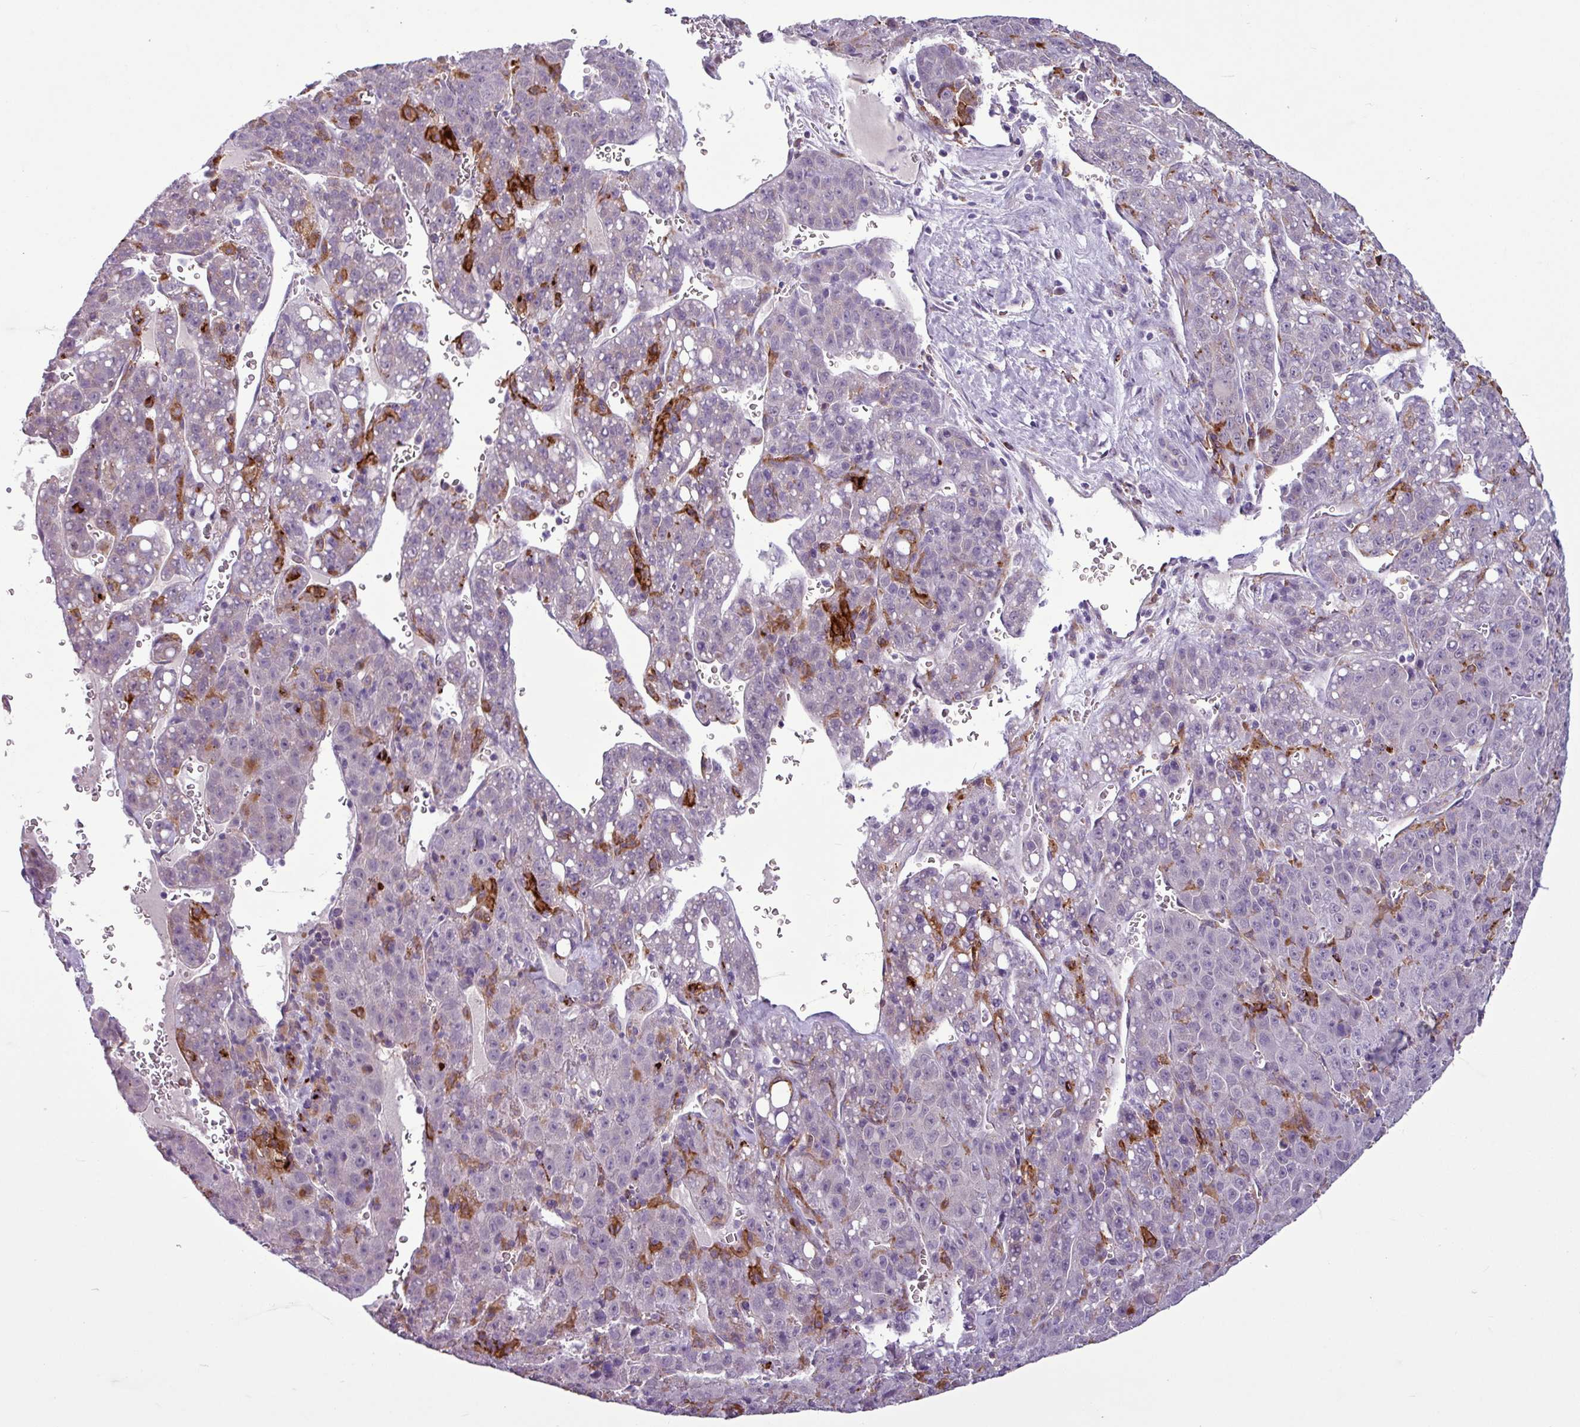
{"staining": {"intensity": "strong", "quantity": "<25%", "location": "cytoplasmic/membranous"}, "tissue": "liver cancer", "cell_type": "Tumor cells", "image_type": "cancer", "snomed": [{"axis": "morphology", "description": "Carcinoma, Hepatocellular, NOS"}, {"axis": "topography", "description": "Liver"}], "caption": "Protein expression analysis of human liver cancer (hepatocellular carcinoma) reveals strong cytoplasmic/membranous expression in approximately <25% of tumor cells. The staining was performed using DAB (3,3'-diaminobenzidine), with brown indicating positive protein expression. Nuclei are stained blue with hematoxylin.", "gene": "C9orf24", "patient": {"sex": "female", "age": 53}}